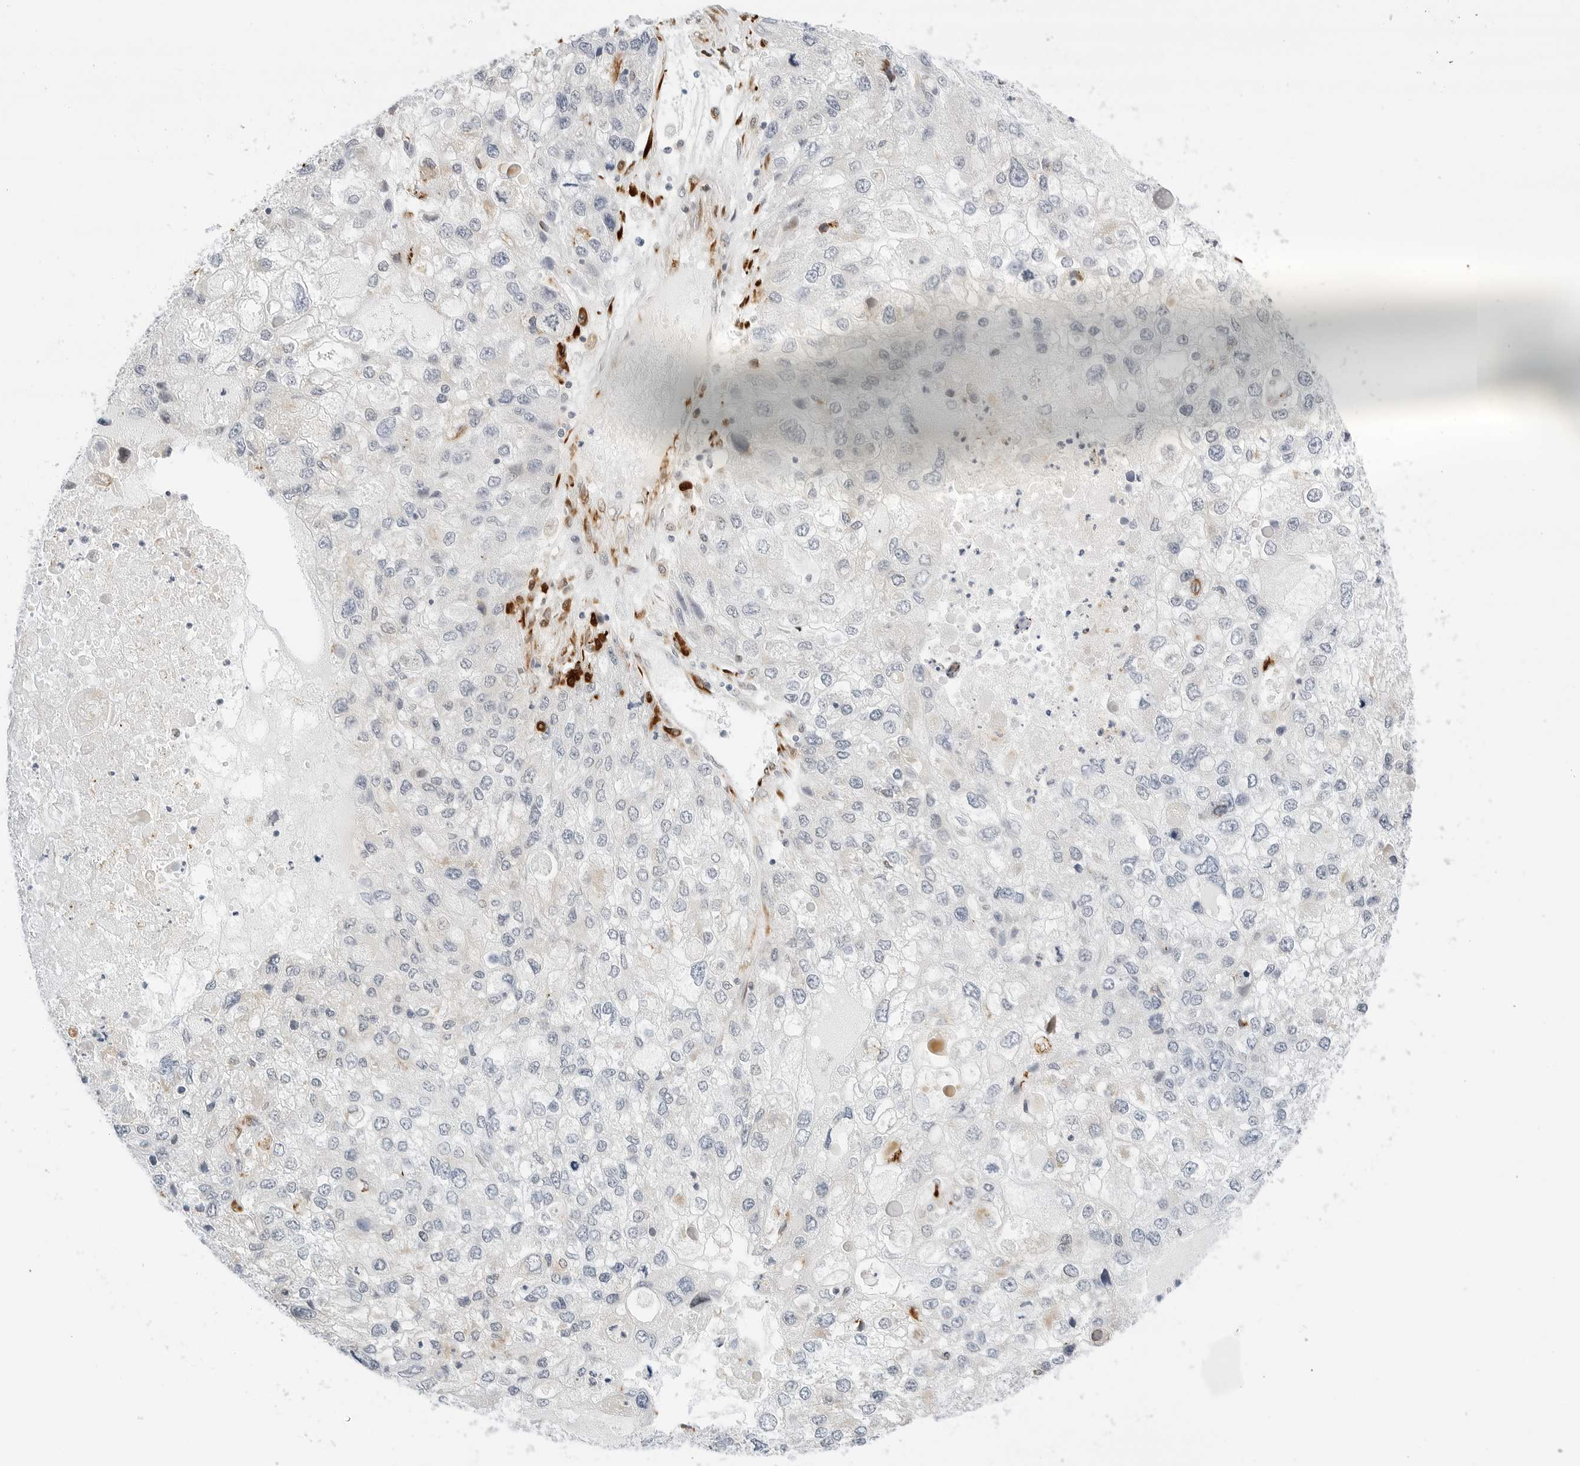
{"staining": {"intensity": "negative", "quantity": "none", "location": "none"}, "tissue": "endometrial cancer", "cell_type": "Tumor cells", "image_type": "cancer", "snomed": [{"axis": "morphology", "description": "Adenocarcinoma, NOS"}, {"axis": "topography", "description": "Endometrium"}], "caption": "Endometrial cancer was stained to show a protein in brown. There is no significant positivity in tumor cells. The staining was performed using DAB (3,3'-diaminobenzidine) to visualize the protein expression in brown, while the nuclei were stained in blue with hematoxylin (Magnification: 20x).", "gene": "TEKT2", "patient": {"sex": "female", "age": 49}}